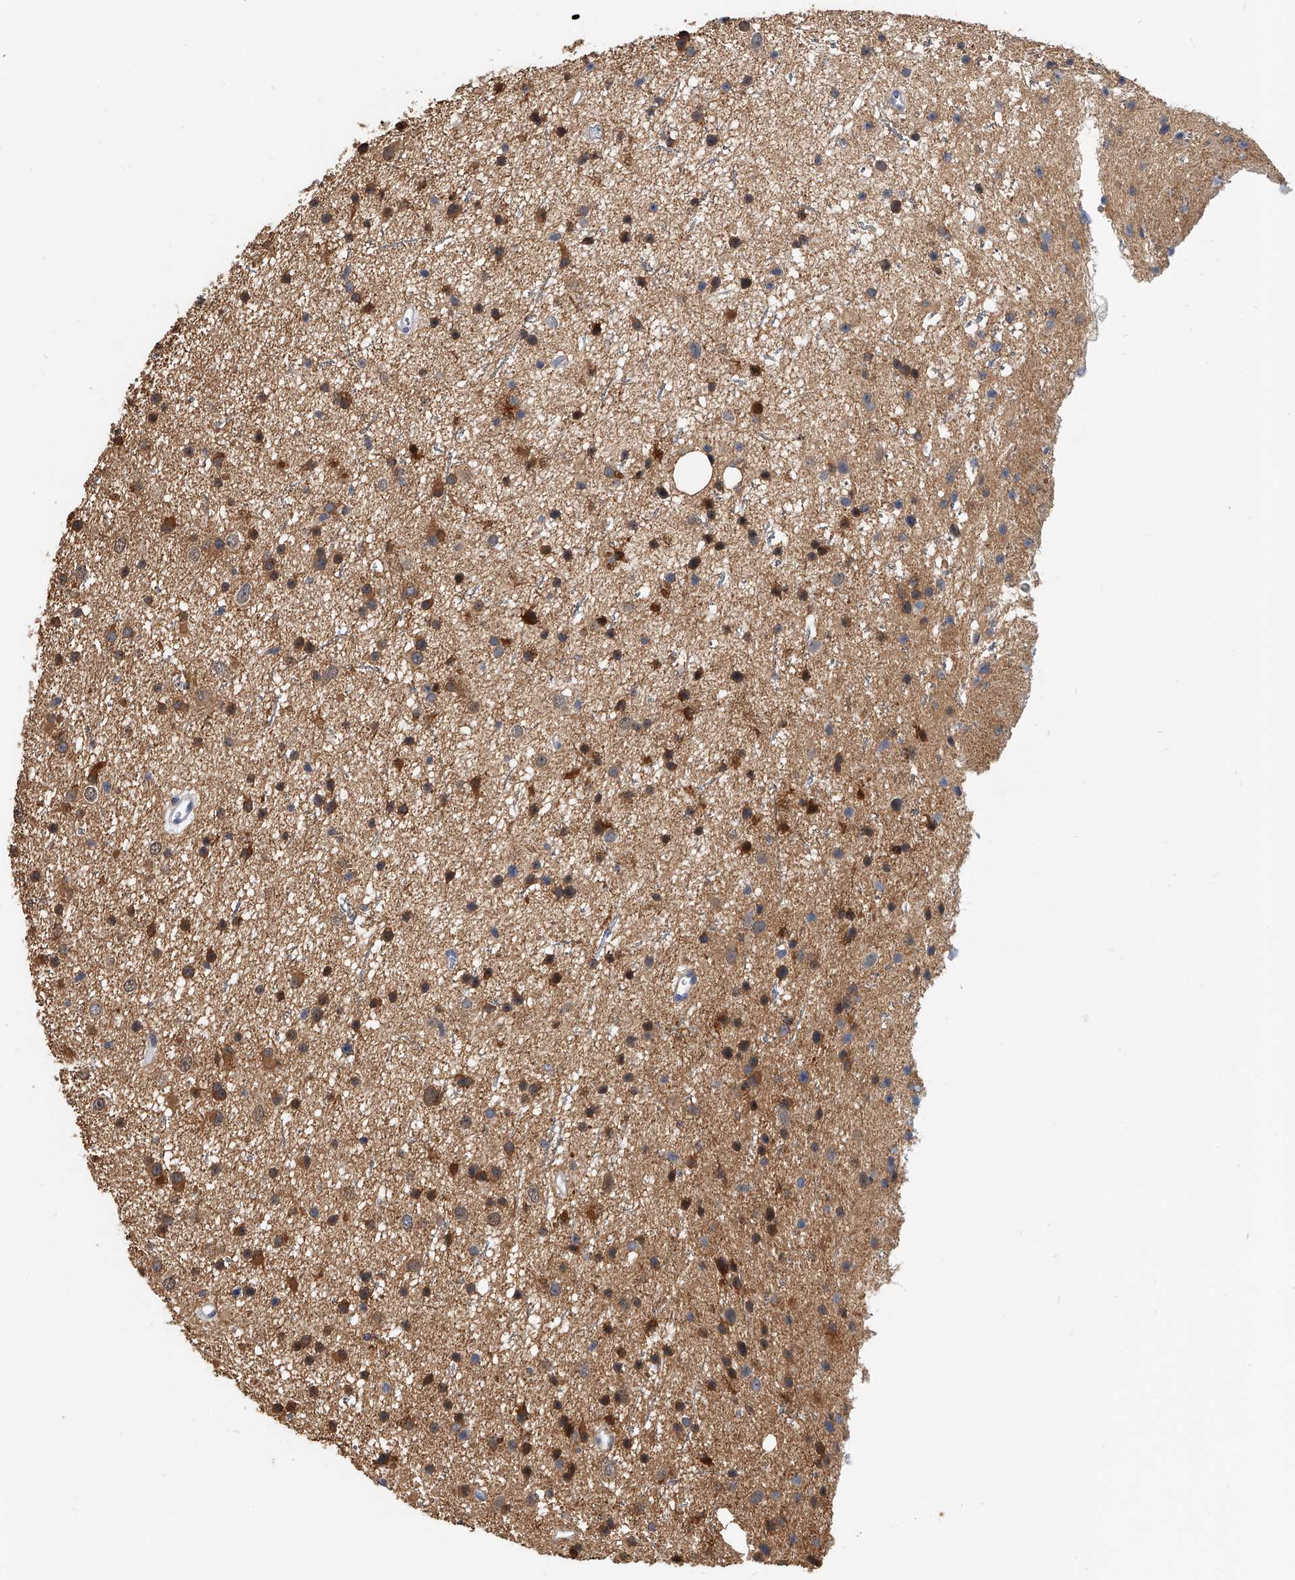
{"staining": {"intensity": "moderate", "quantity": ">75%", "location": "cytoplasmic/membranous"}, "tissue": "glioma", "cell_type": "Tumor cells", "image_type": "cancer", "snomed": [{"axis": "morphology", "description": "Glioma, malignant, Low grade"}, {"axis": "topography", "description": "Cerebral cortex"}], "caption": "Immunohistochemistry image of glioma stained for a protein (brown), which demonstrates medium levels of moderate cytoplasmic/membranous staining in about >75% of tumor cells.", "gene": "CD200", "patient": {"sex": "female", "age": 39}}